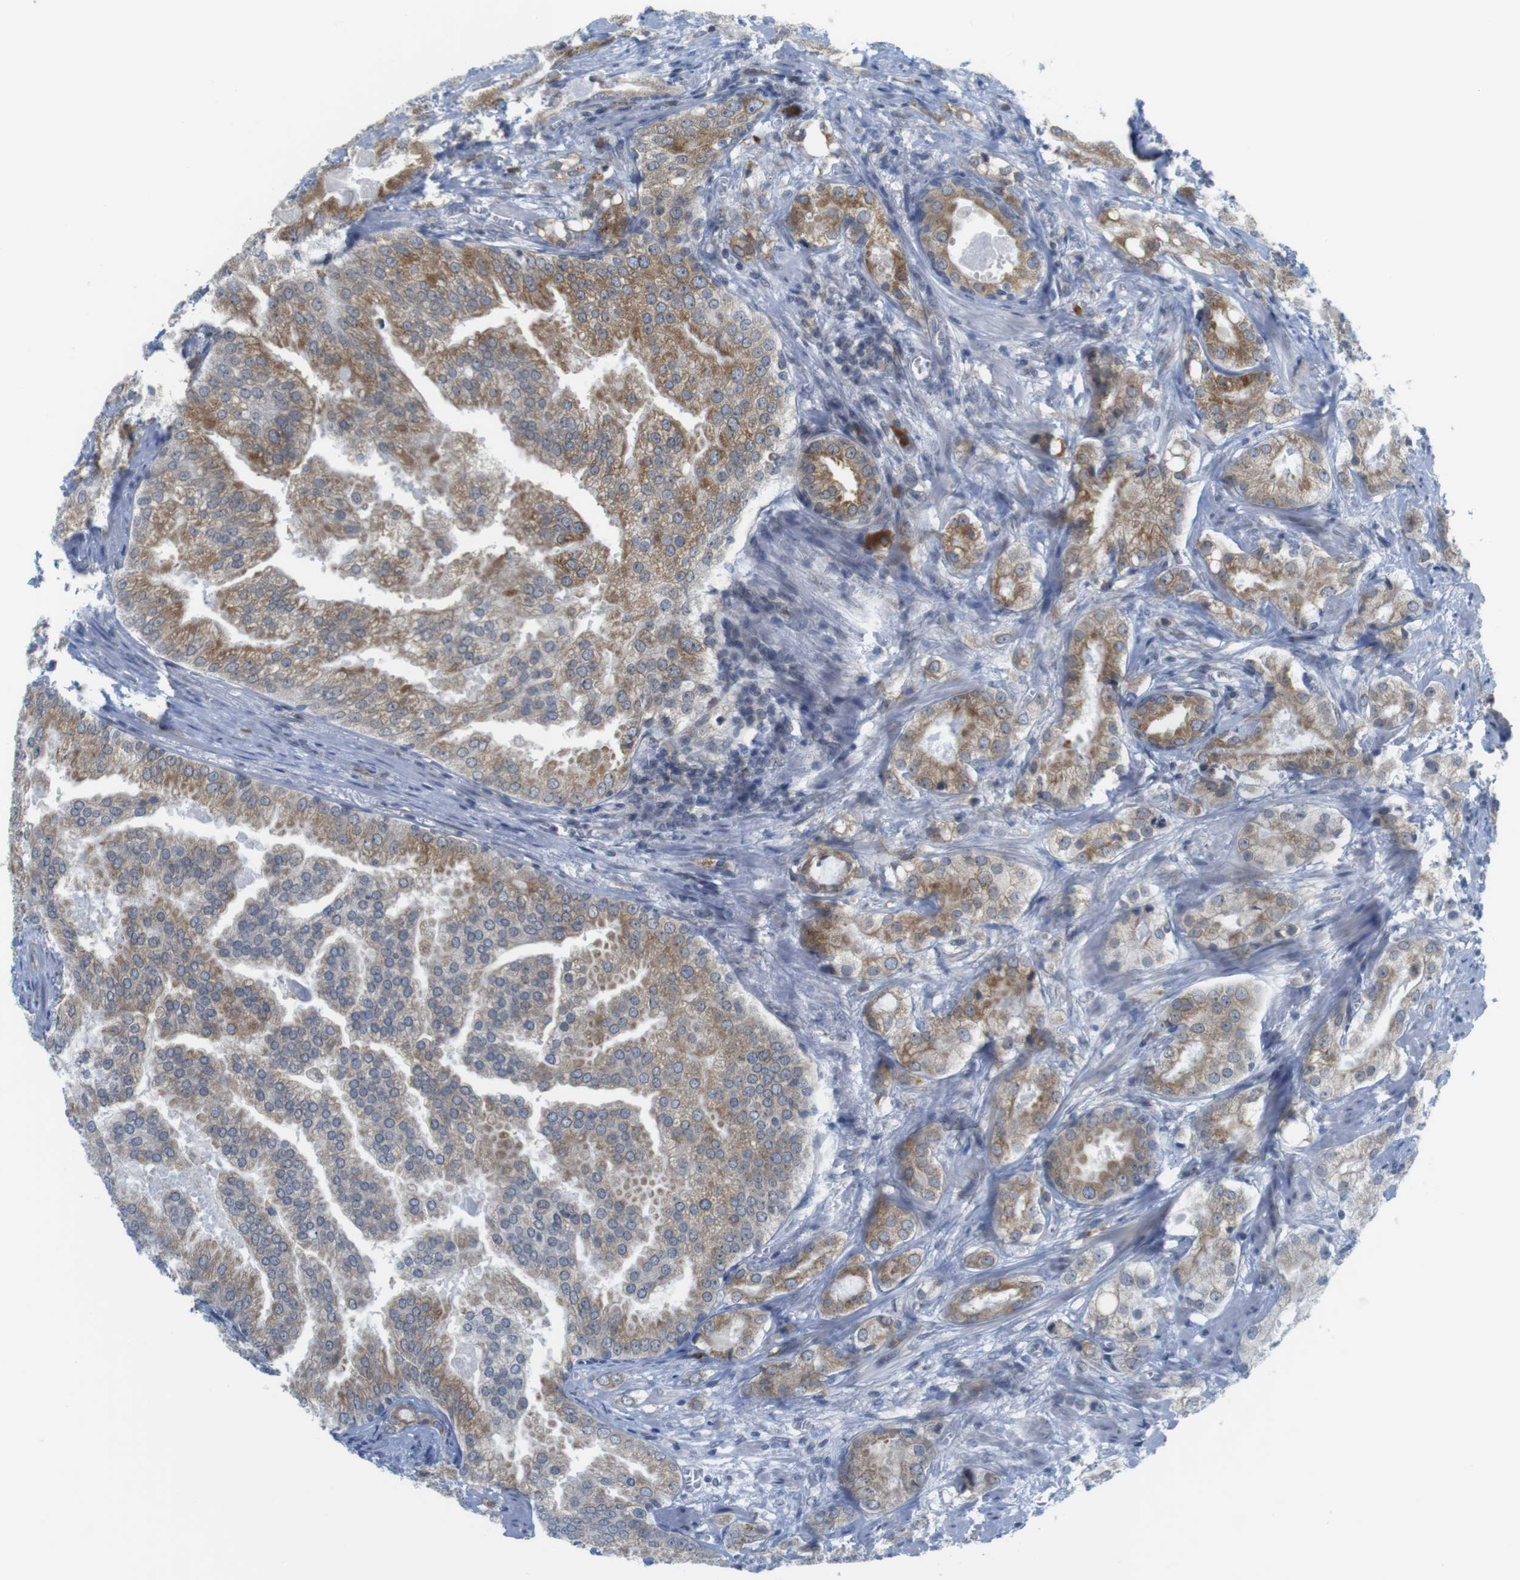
{"staining": {"intensity": "moderate", "quantity": ">75%", "location": "cytoplasmic/membranous"}, "tissue": "prostate cancer", "cell_type": "Tumor cells", "image_type": "cancer", "snomed": [{"axis": "morphology", "description": "Adenocarcinoma, High grade"}, {"axis": "topography", "description": "Prostate"}], "caption": "A brown stain shows moderate cytoplasmic/membranous positivity of a protein in prostate cancer tumor cells.", "gene": "ERGIC3", "patient": {"sex": "male", "age": 64}}